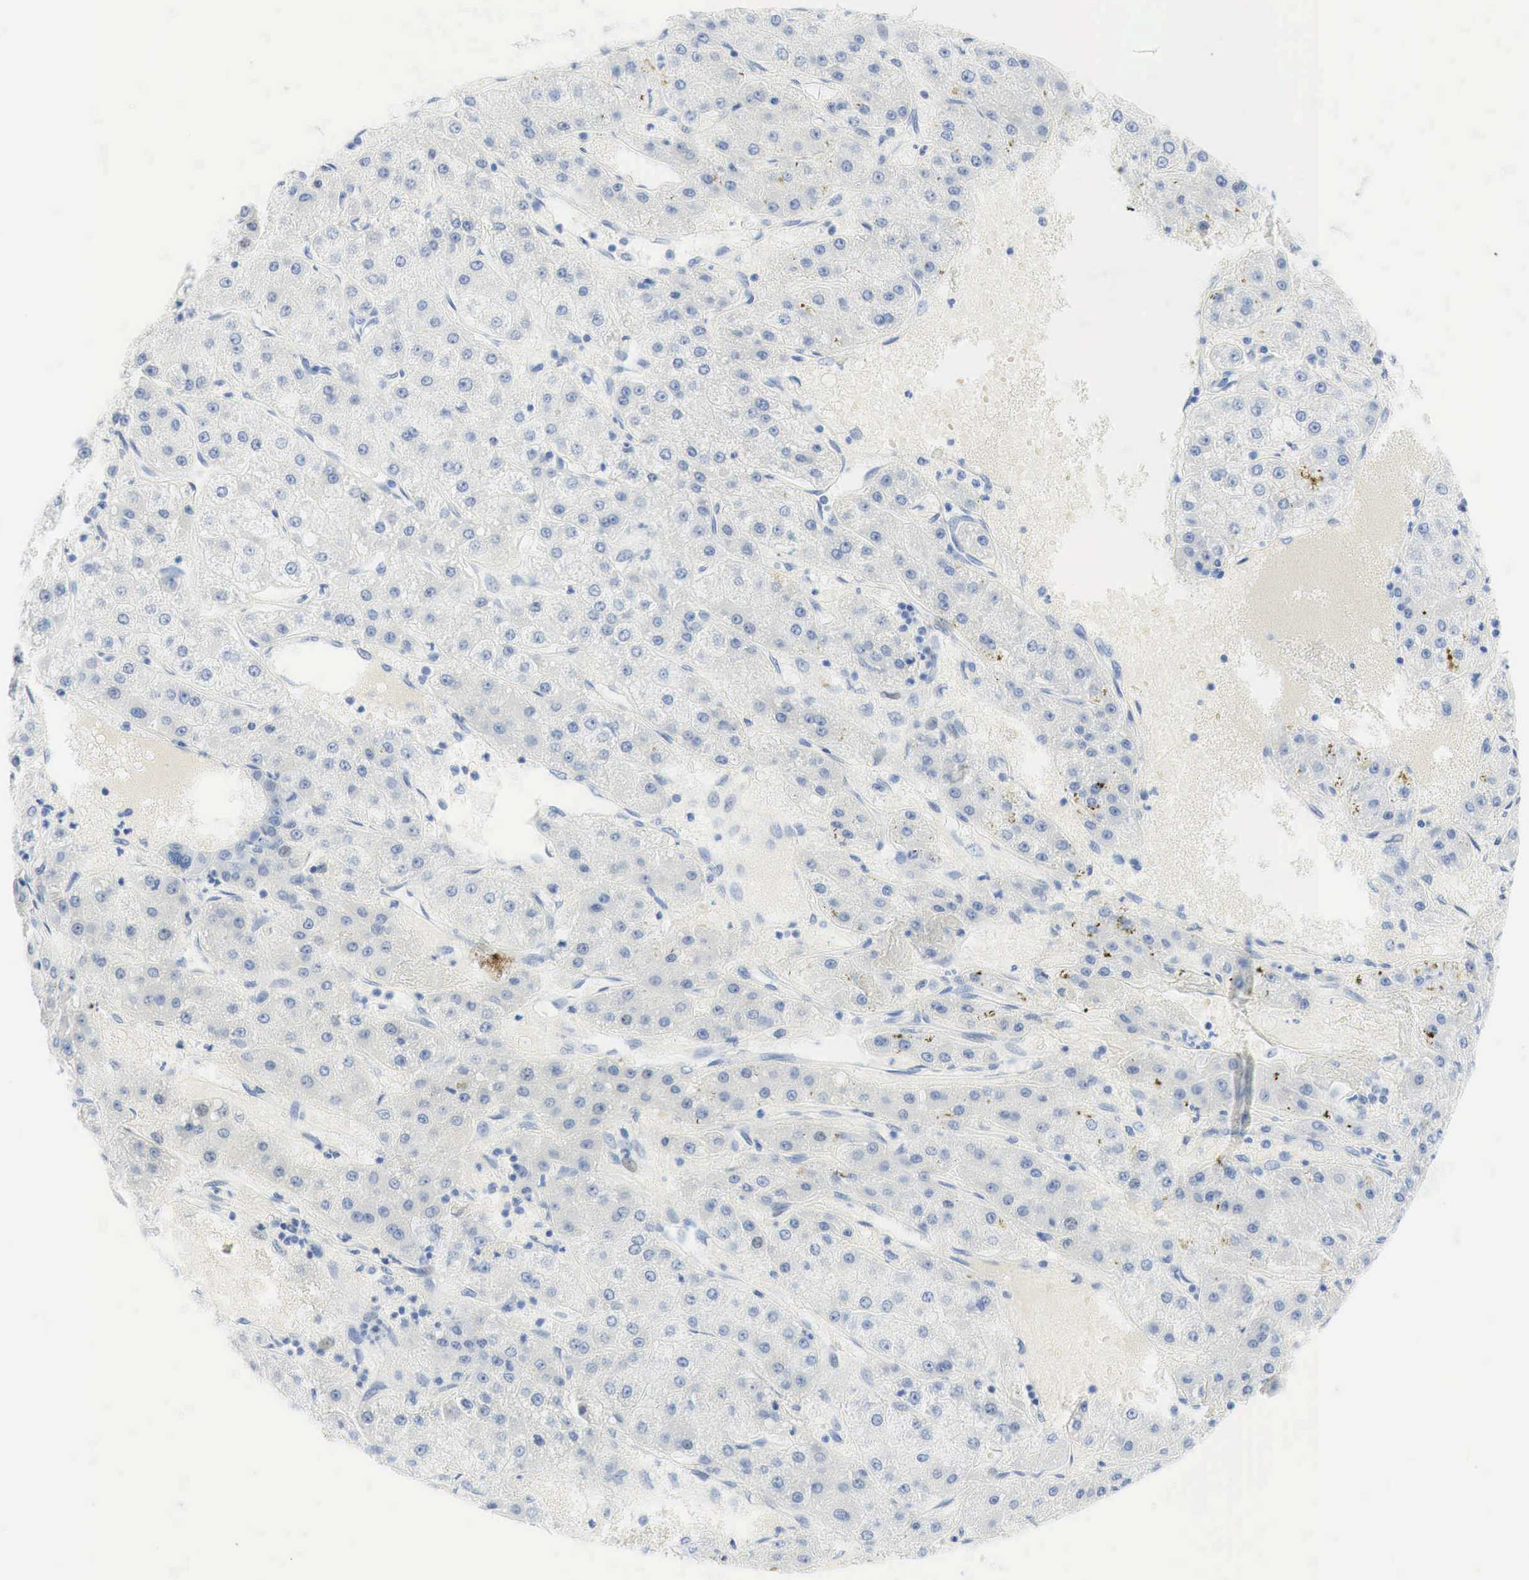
{"staining": {"intensity": "negative", "quantity": "none", "location": "none"}, "tissue": "liver cancer", "cell_type": "Tumor cells", "image_type": "cancer", "snomed": [{"axis": "morphology", "description": "Carcinoma, Hepatocellular, NOS"}, {"axis": "topography", "description": "Liver"}], "caption": "Human hepatocellular carcinoma (liver) stained for a protein using immunohistochemistry (IHC) displays no positivity in tumor cells.", "gene": "INHA", "patient": {"sex": "female", "age": 52}}